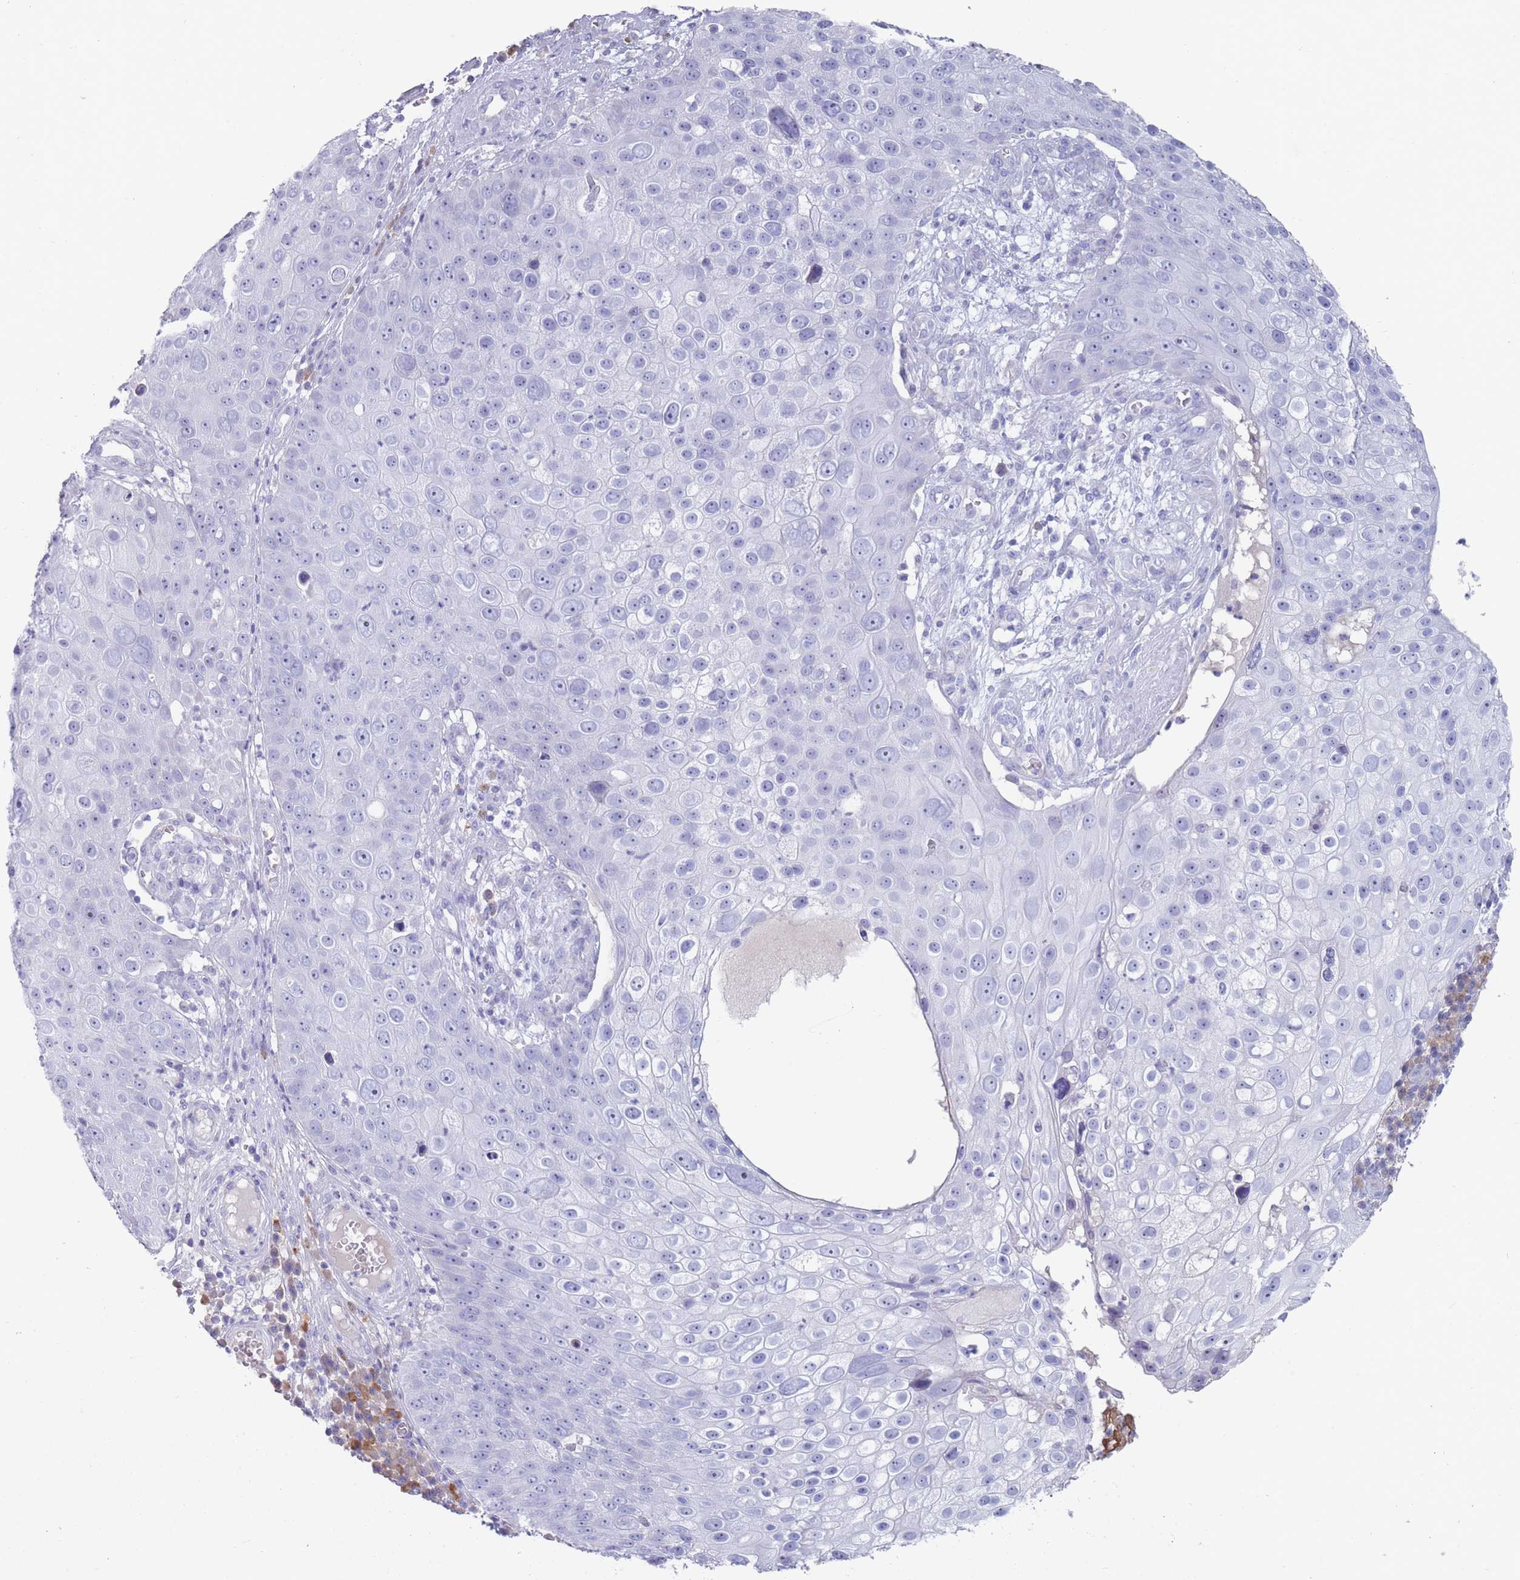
{"staining": {"intensity": "negative", "quantity": "none", "location": "none"}, "tissue": "skin cancer", "cell_type": "Tumor cells", "image_type": "cancer", "snomed": [{"axis": "morphology", "description": "Squamous cell carcinoma, NOS"}, {"axis": "topography", "description": "Skin"}], "caption": "This is a photomicrograph of immunohistochemistry (IHC) staining of skin cancer (squamous cell carcinoma), which shows no positivity in tumor cells.", "gene": "ST8SIA5", "patient": {"sex": "male", "age": 71}}